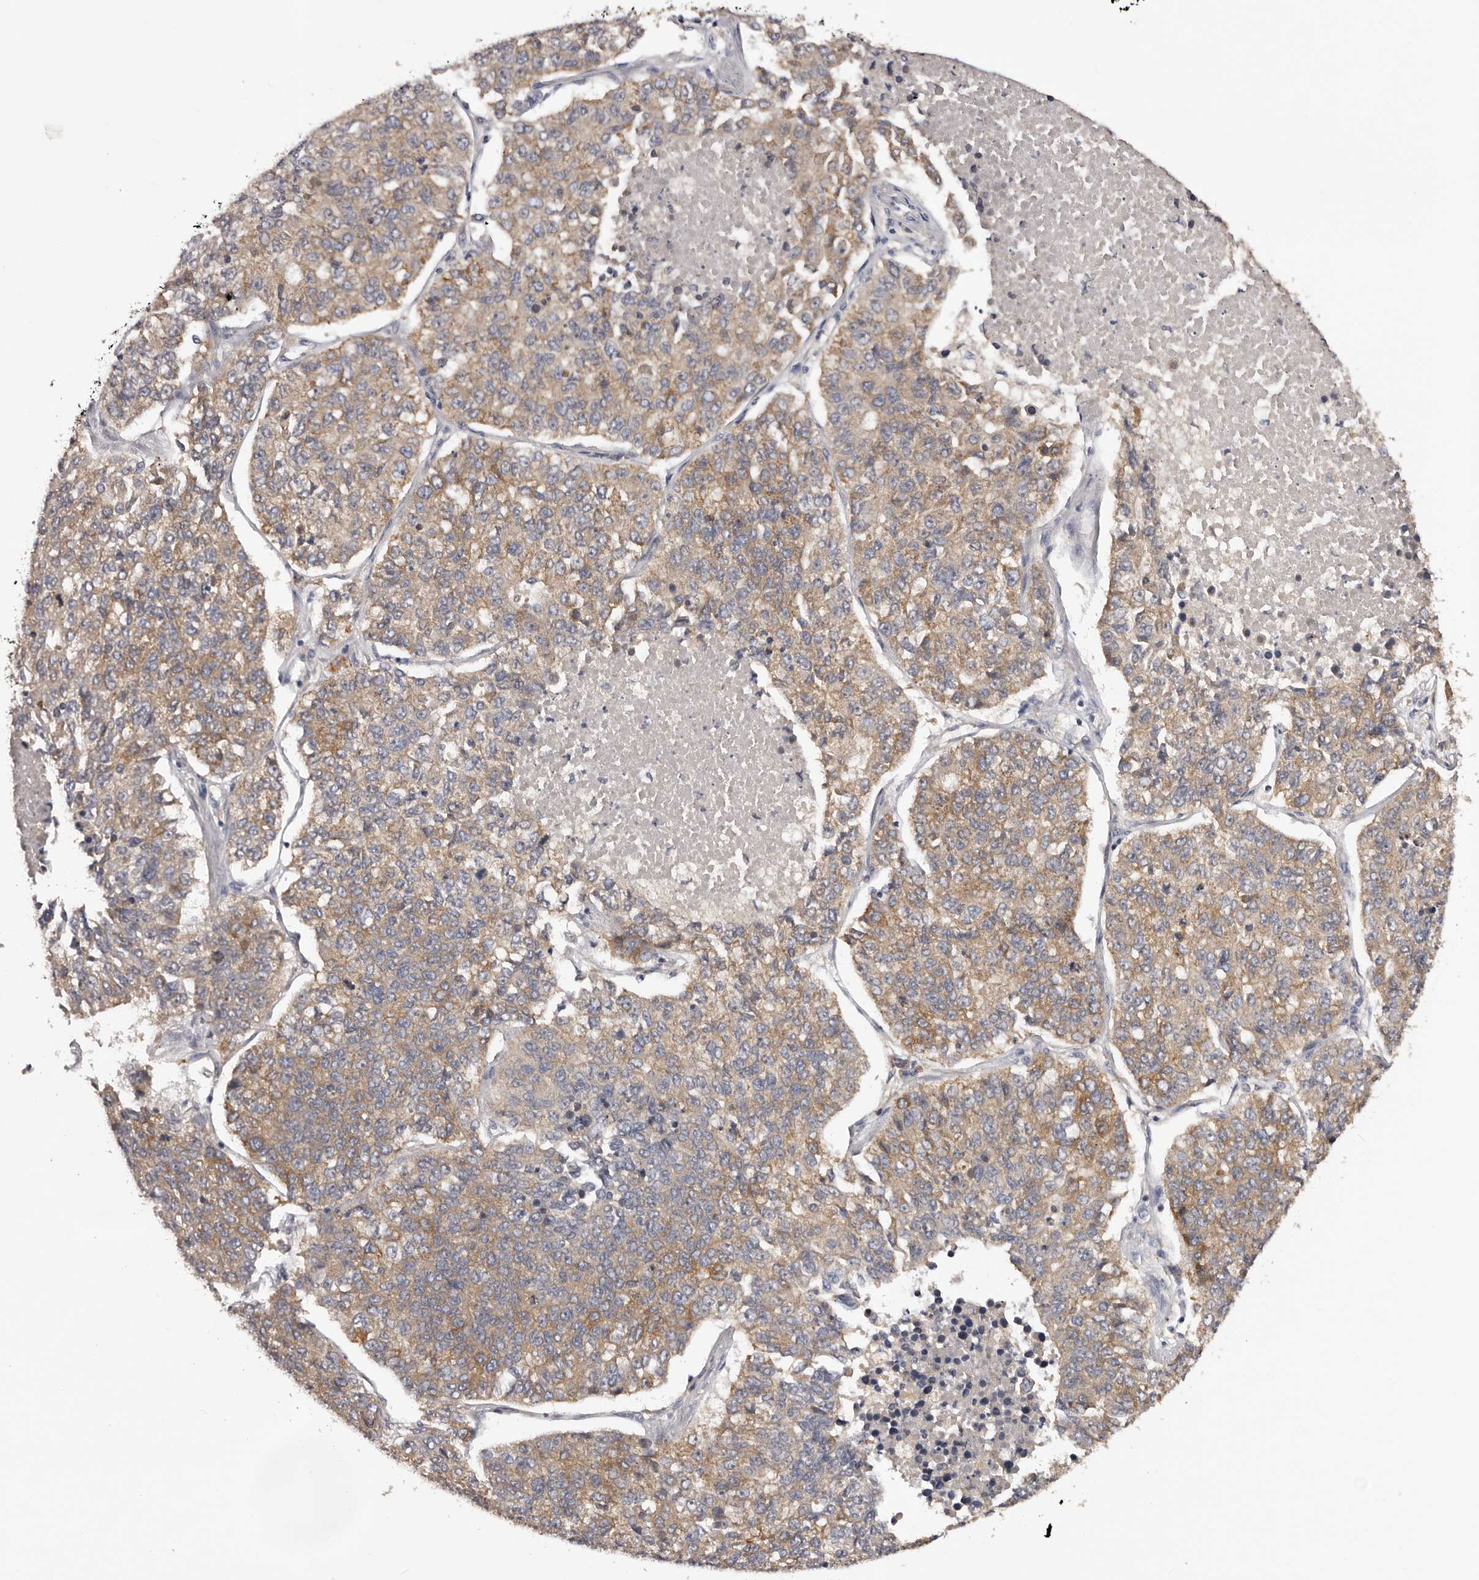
{"staining": {"intensity": "moderate", "quantity": ">75%", "location": "cytoplasmic/membranous"}, "tissue": "lung cancer", "cell_type": "Tumor cells", "image_type": "cancer", "snomed": [{"axis": "morphology", "description": "Adenocarcinoma, NOS"}, {"axis": "topography", "description": "Lung"}], "caption": "Protein staining of adenocarcinoma (lung) tissue exhibits moderate cytoplasmic/membranous staining in about >75% of tumor cells.", "gene": "LTV1", "patient": {"sex": "male", "age": 49}}